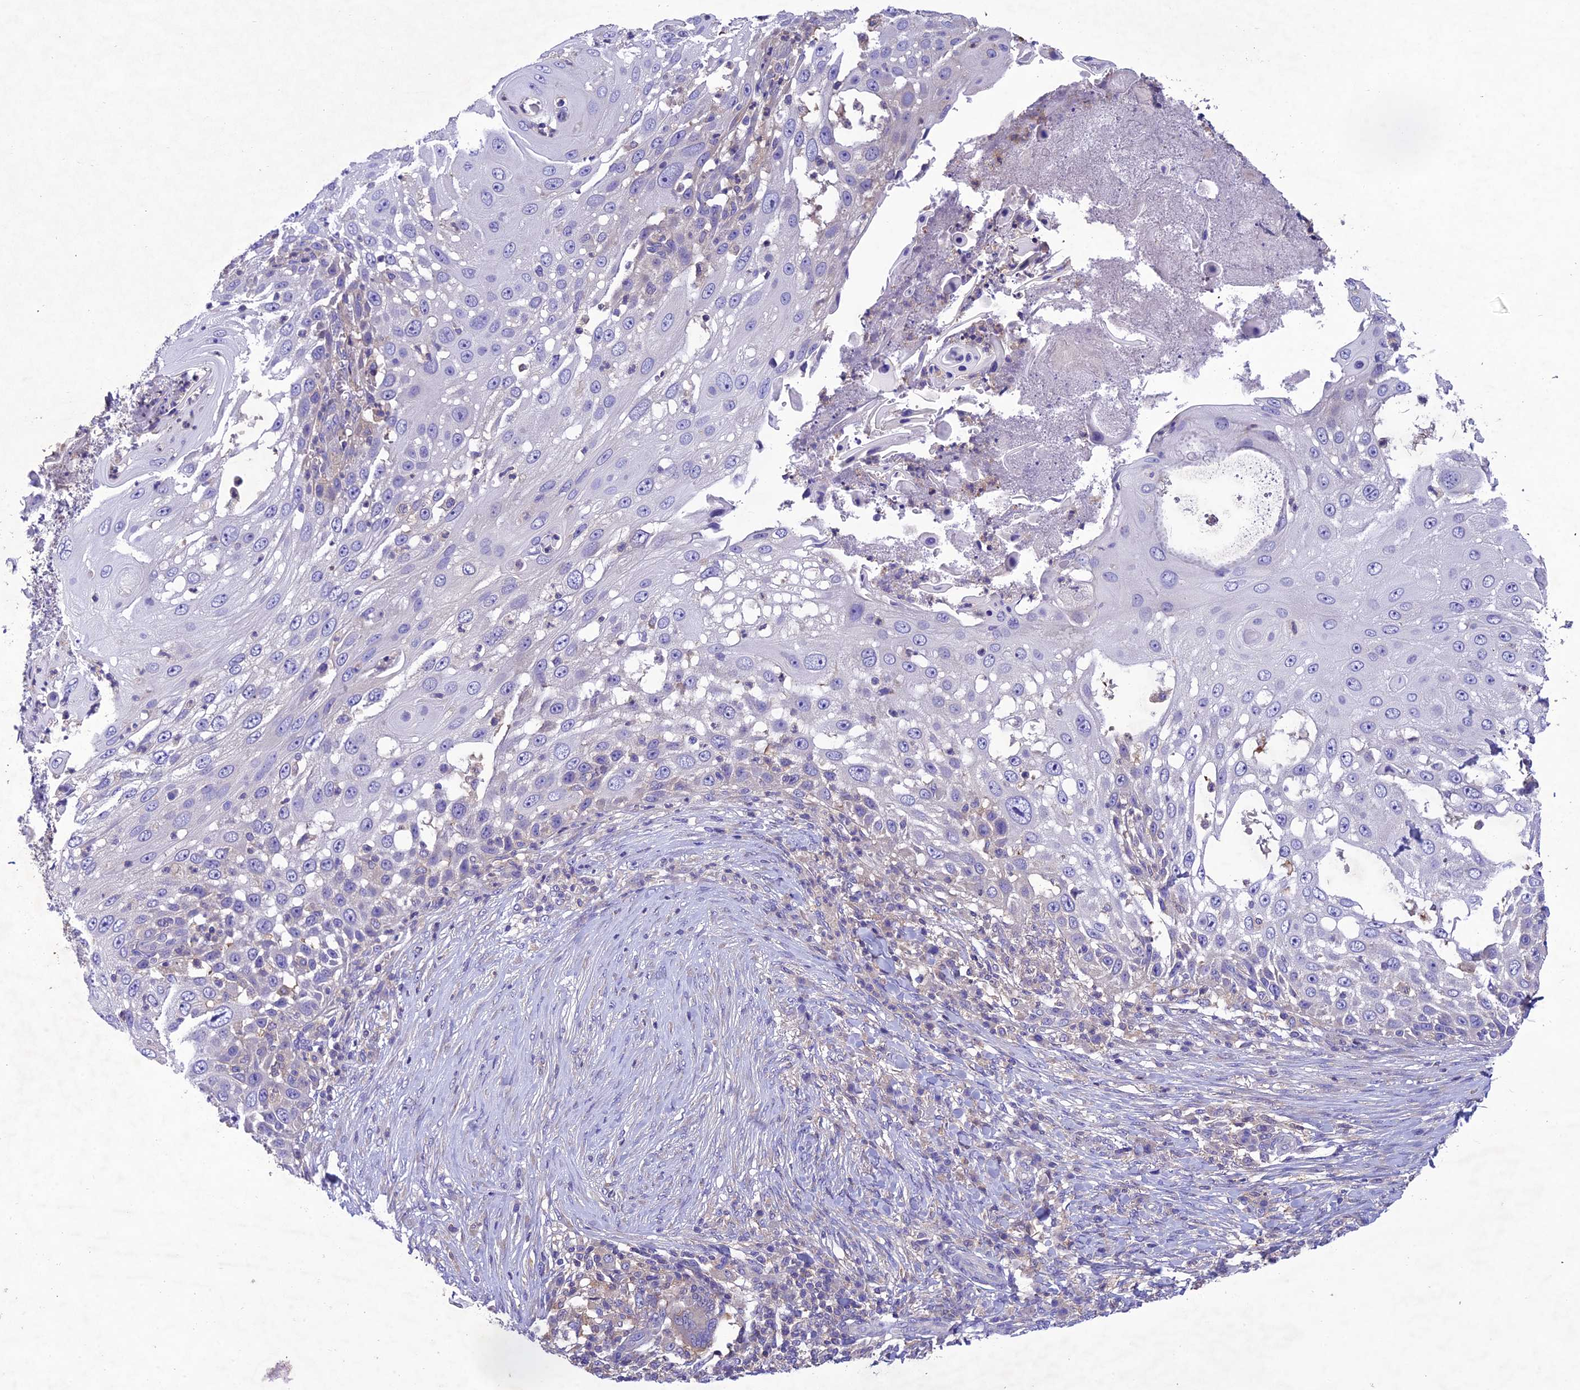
{"staining": {"intensity": "negative", "quantity": "none", "location": "none"}, "tissue": "skin cancer", "cell_type": "Tumor cells", "image_type": "cancer", "snomed": [{"axis": "morphology", "description": "Squamous cell carcinoma, NOS"}, {"axis": "topography", "description": "Skin"}], "caption": "The histopathology image demonstrates no staining of tumor cells in skin squamous cell carcinoma.", "gene": "SNX24", "patient": {"sex": "female", "age": 44}}